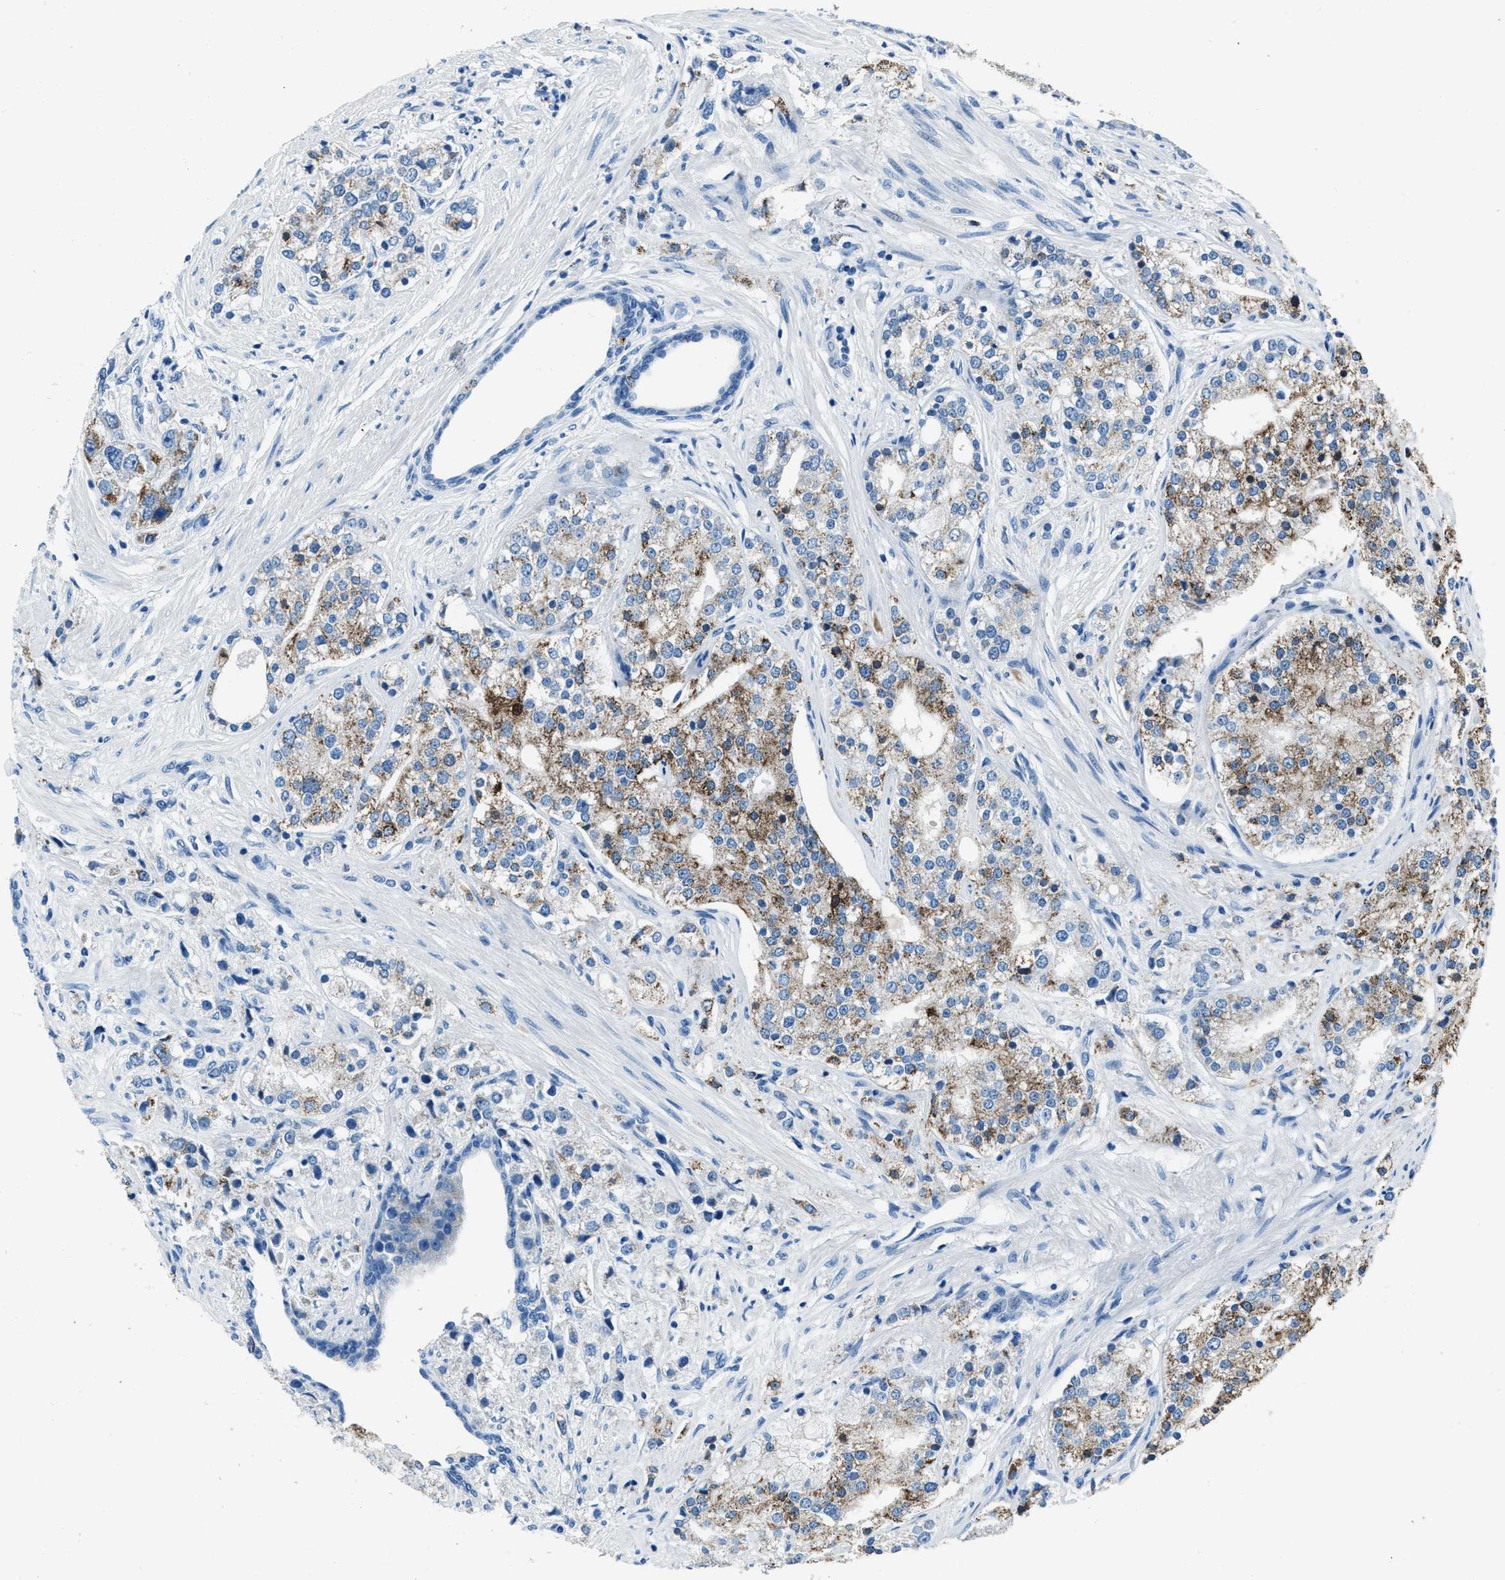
{"staining": {"intensity": "moderate", "quantity": "25%-75%", "location": "cytoplasmic/membranous"}, "tissue": "prostate cancer", "cell_type": "Tumor cells", "image_type": "cancer", "snomed": [{"axis": "morphology", "description": "Adenocarcinoma, High grade"}, {"axis": "topography", "description": "Prostate"}], "caption": "An image of human prostate cancer stained for a protein displays moderate cytoplasmic/membranous brown staining in tumor cells. The staining was performed using DAB (3,3'-diaminobenzidine), with brown indicating positive protein expression. Nuclei are stained blue with hematoxylin.", "gene": "AMACR", "patient": {"sex": "male", "age": 50}}